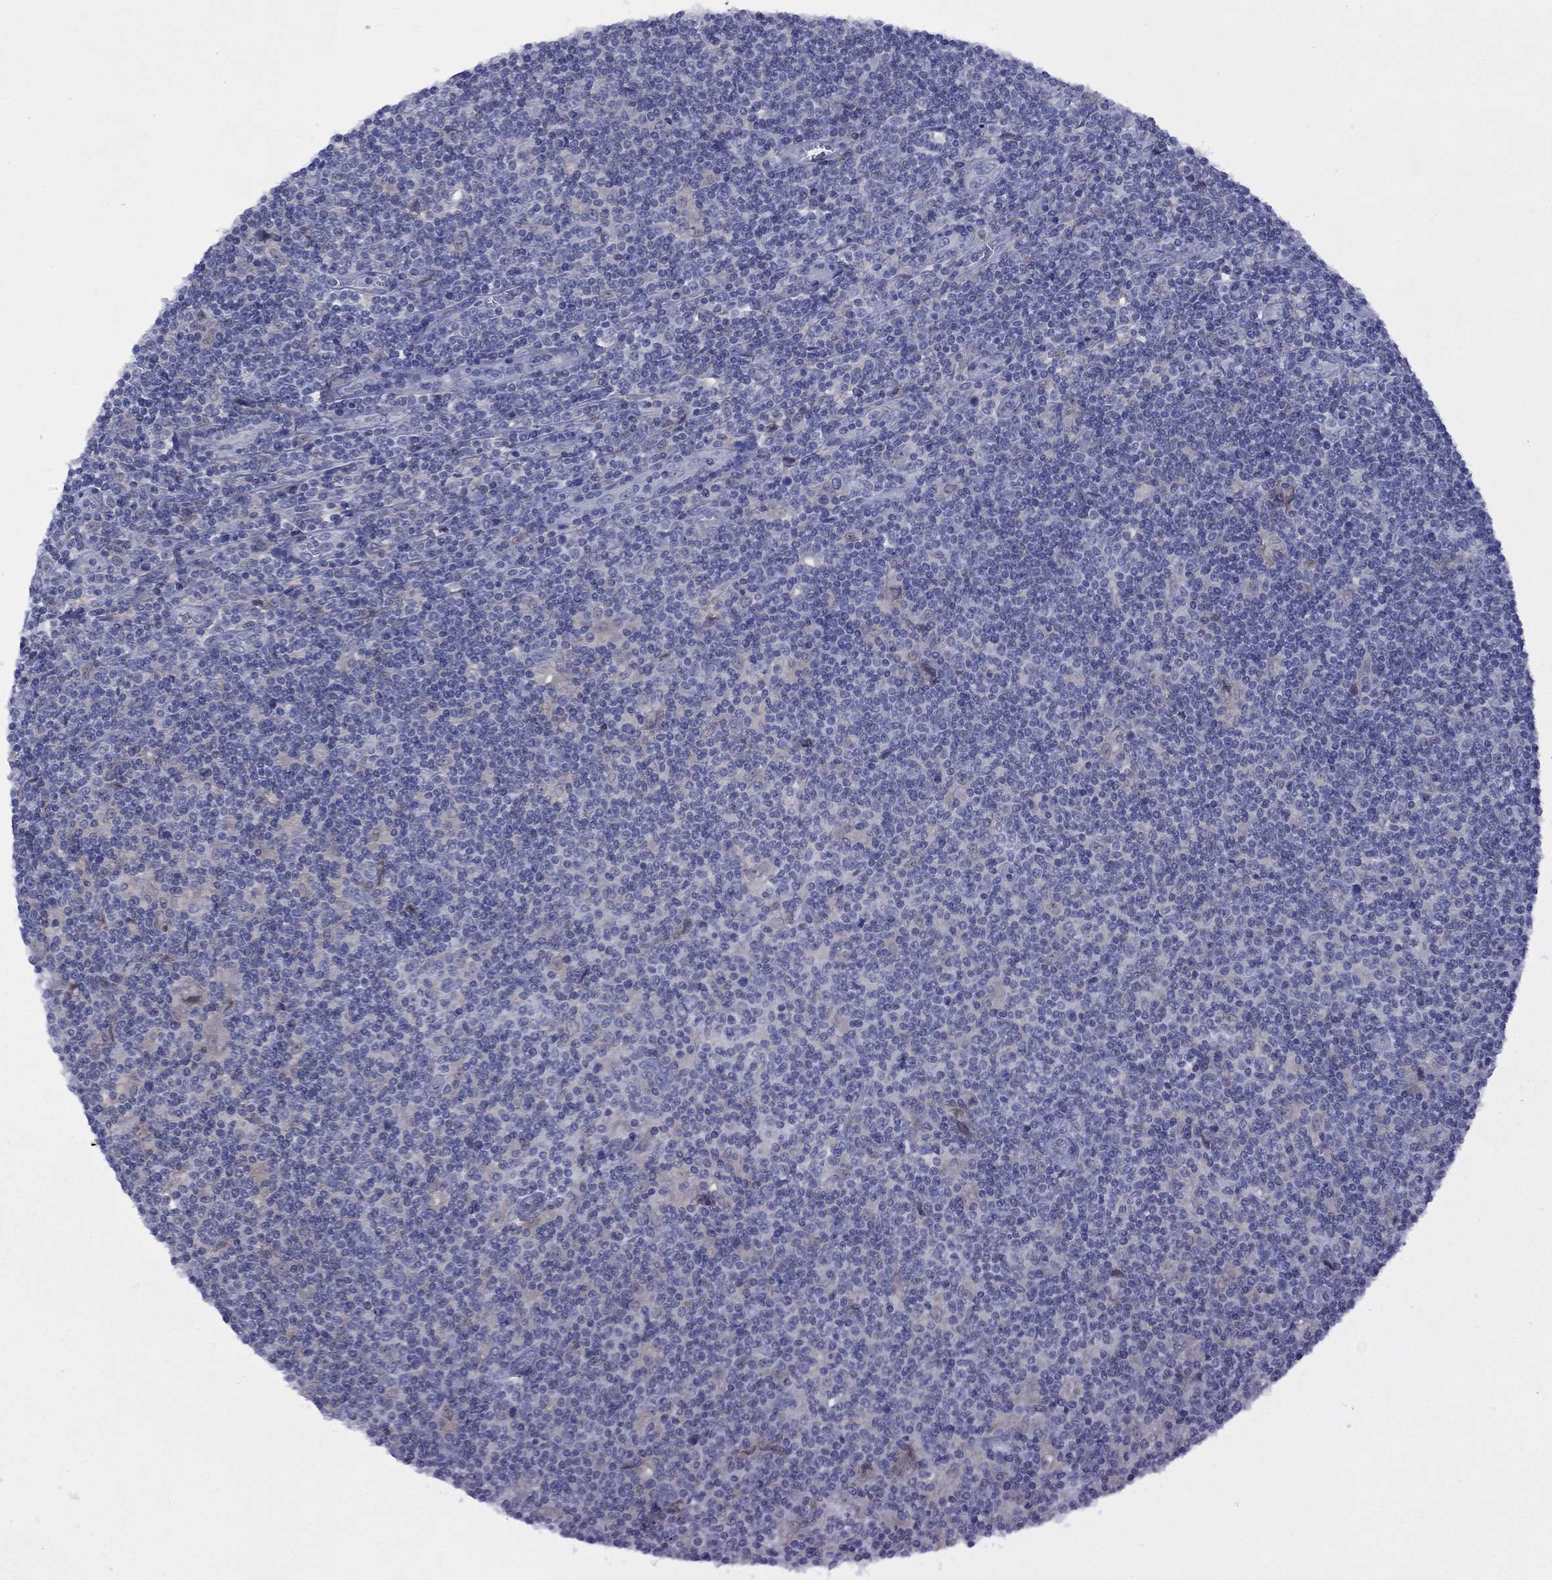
{"staining": {"intensity": "negative", "quantity": "none", "location": "none"}, "tissue": "lymphoma", "cell_type": "Tumor cells", "image_type": "cancer", "snomed": [{"axis": "morphology", "description": "Hodgkin's disease, NOS"}, {"axis": "topography", "description": "Lymph node"}], "caption": "Lymphoma was stained to show a protein in brown. There is no significant expression in tumor cells. The staining is performed using DAB (3,3'-diaminobenzidine) brown chromogen with nuclei counter-stained in using hematoxylin.", "gene": "CYP2B6", "patient": {"sex": "male", "age": 40}}